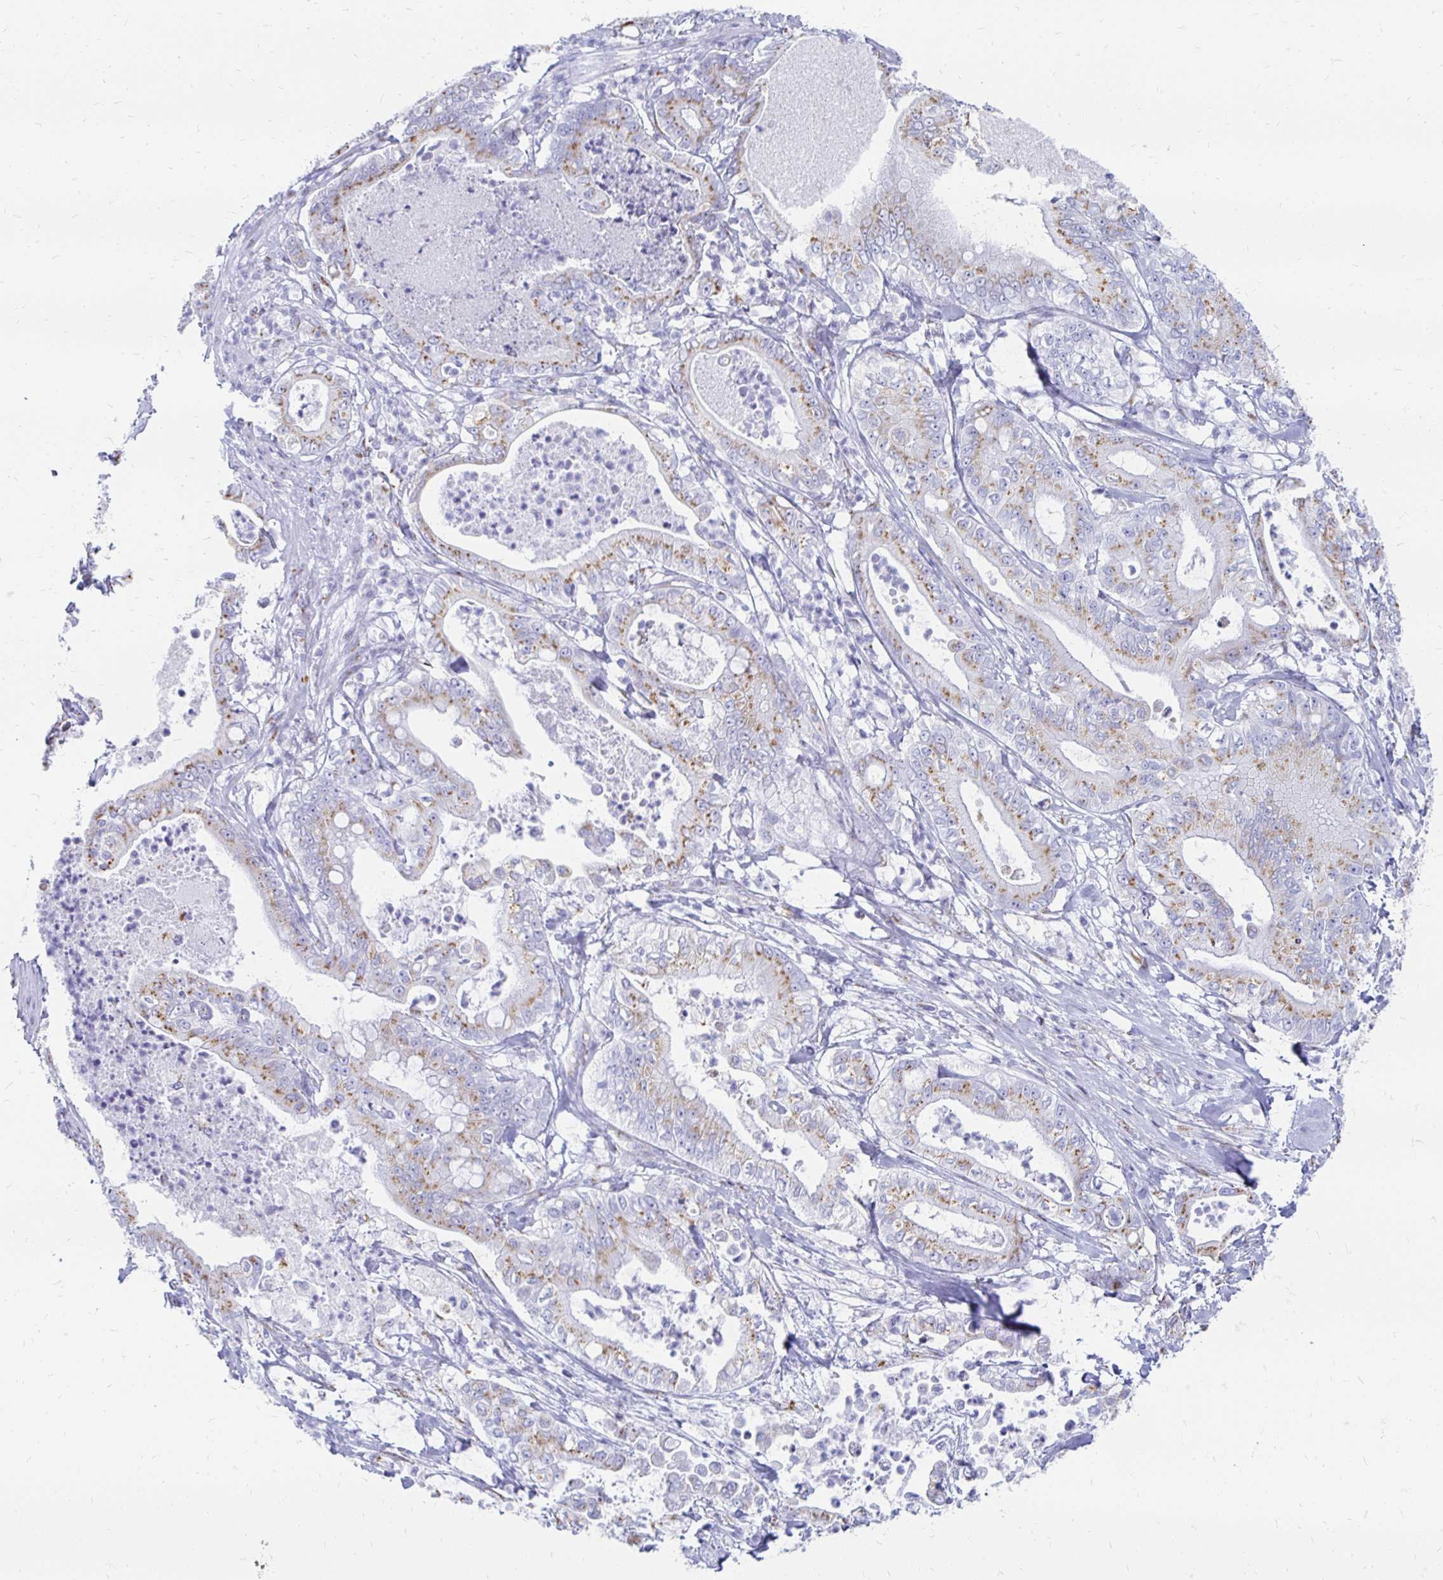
{"staining": {"intensity": "moderate", "quantity": ">75%", "location": "cytoplasmic/membranous"}, "tissue": "pancreatic cancer", "cell_type": "Tumor cells", "image_type": "cancer", "snomed": [{"axis": "morphology", "description": "Adenocarcinoma, NOS"}, {"axis": "topography", "description": "Pancreas"}], "caption": "Human pancreatic adenocarcinoma stained for a protein (brown) displays moderate cytoplasmic/membranous positive staining in about >75% of tumor cells.", "gene": "PAGE4", "patient": {"sex": "male", "age": 71}}